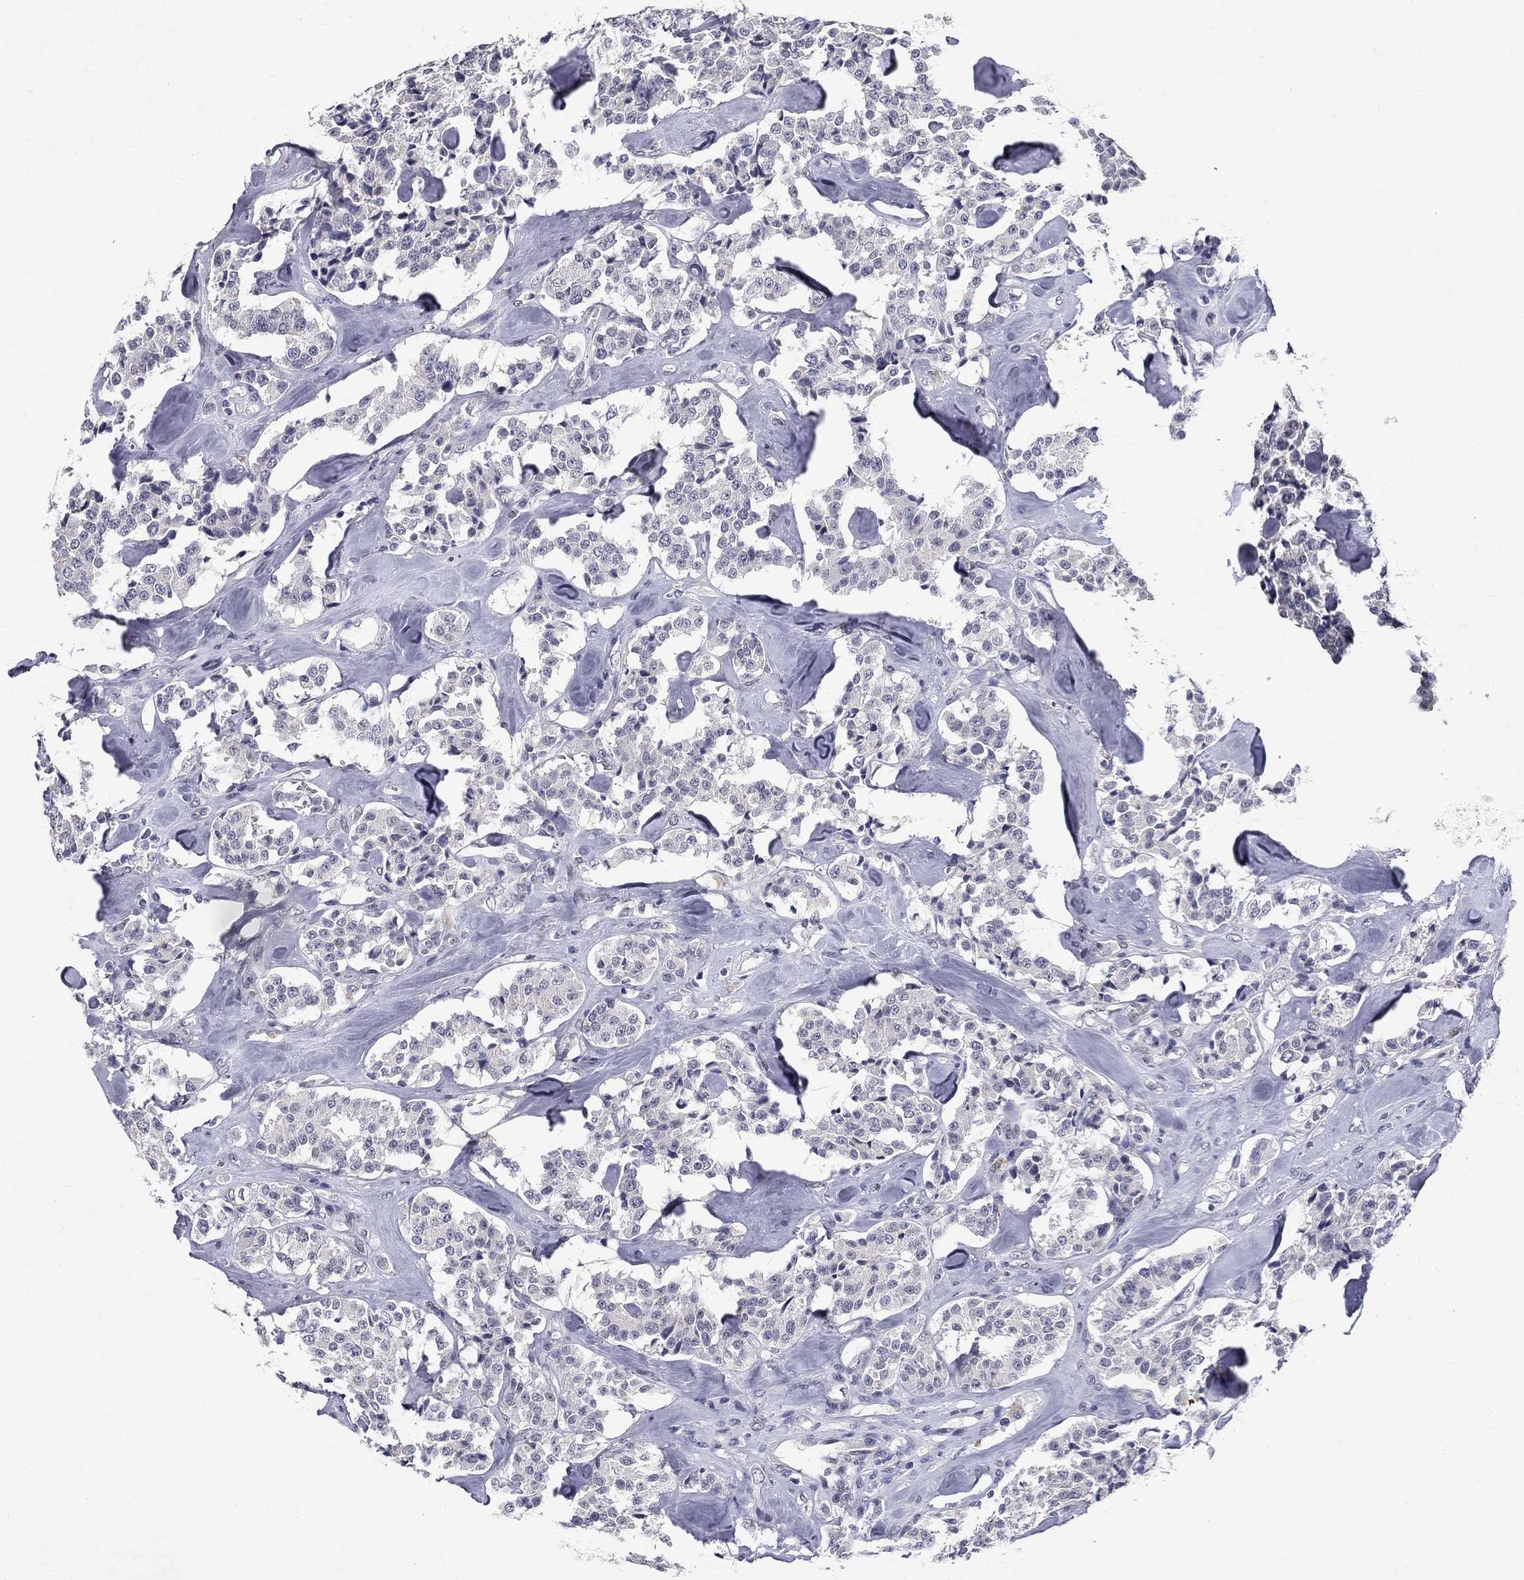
{"staining": {"intensity": "negative", "quantity": "none", "location": "none"}, "tissue": "carcinoid", "cell_type": "Tumor cells", "image_type": "cancer", "snomed": [{"axis": "morphology", "description": "Carcinoid, malignant, NOS"}, {"axis": "topography", "description": "Pancreas"}], "caption": "This is an immunohistochemistry histopathology image of human carcinoid. There is no staining in tumor cells.", "gene": "RBFOX1", "patient": {"sex": "male", "age": 41}}